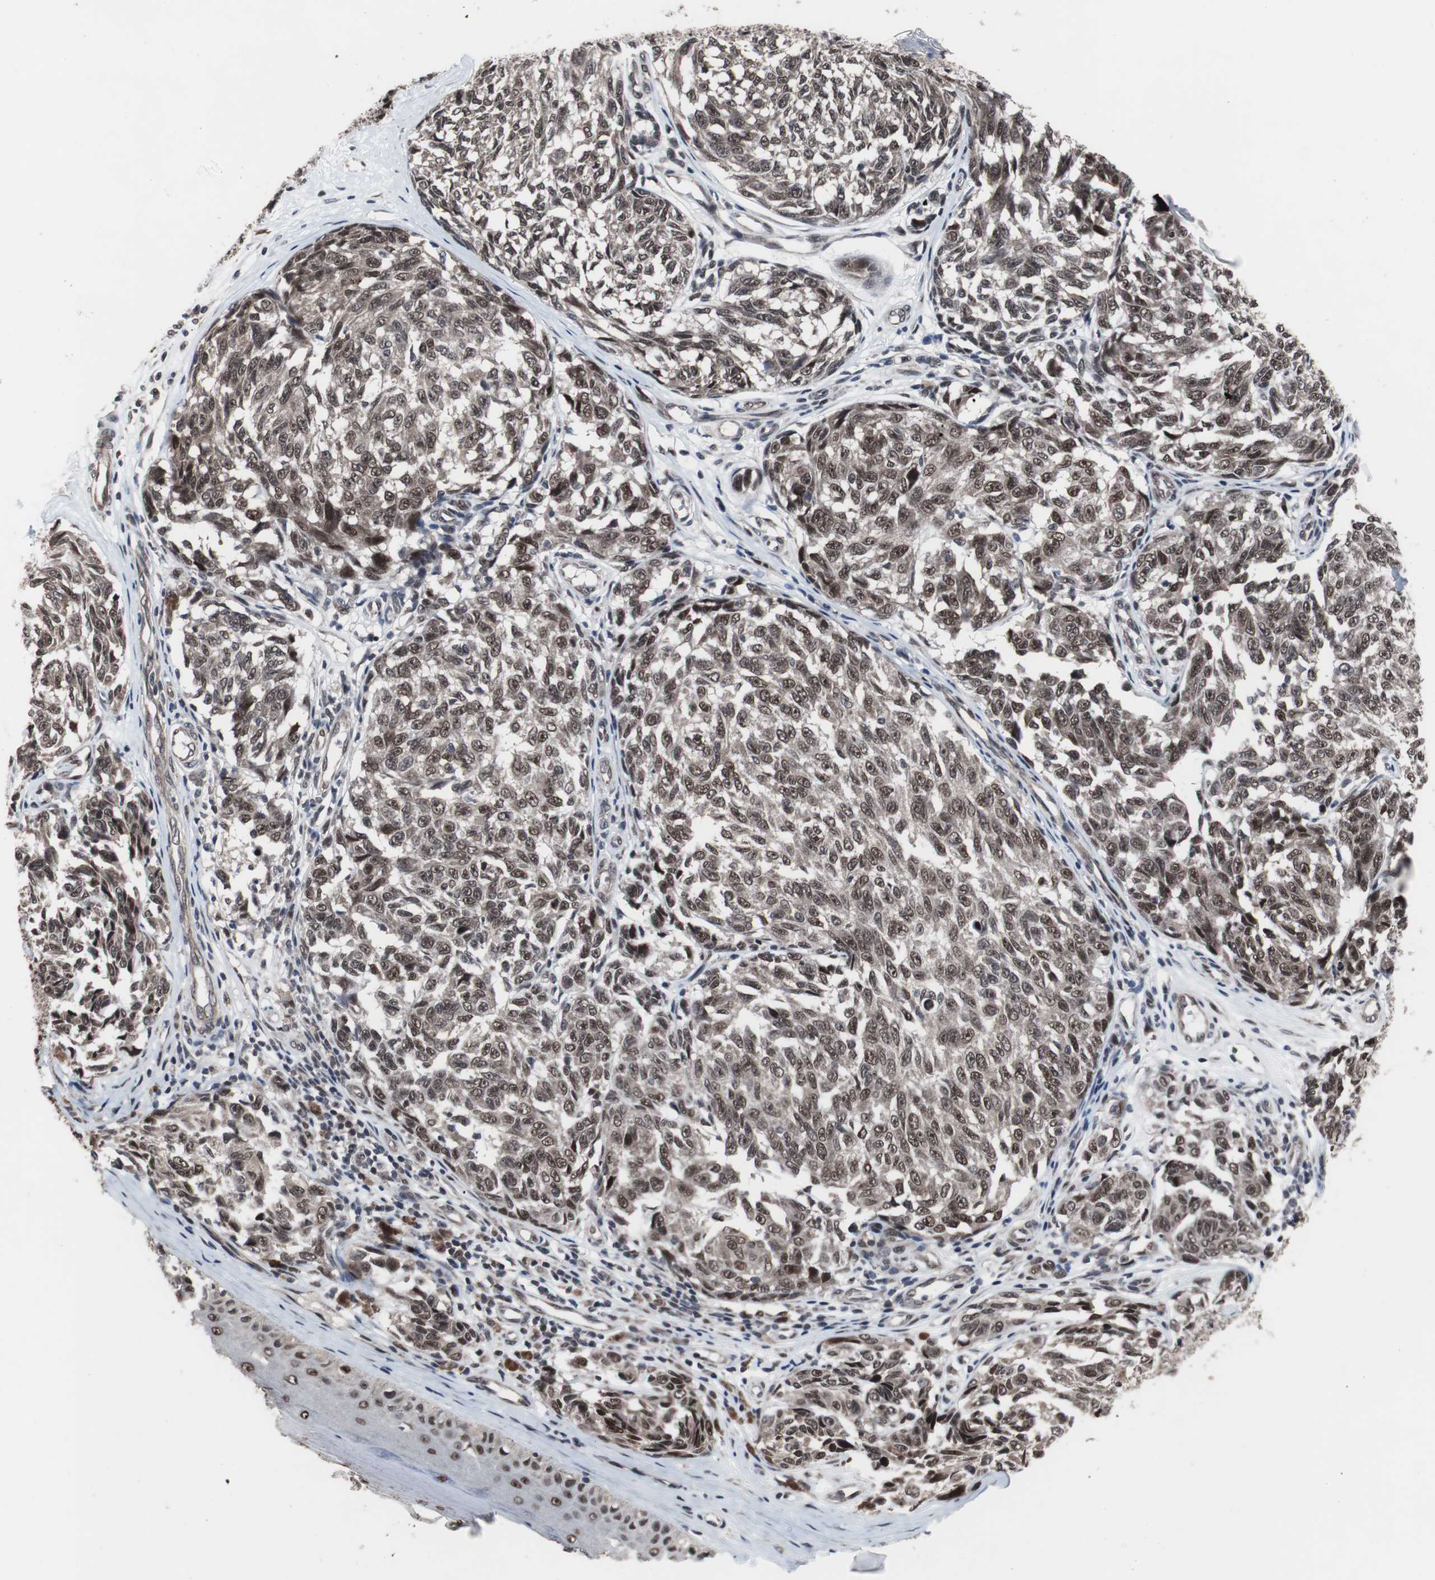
{"staining": {"intensity": "moderate", "quantity": ">75%", "location": "cytoplasmic/membranous,nuclear"}, "tissue": "melanoma", "cell_type": "Tumor cells", "image_type": "cancer", "snomed": [{"axis": "morphology", "description": "Malignant melanoma, NOS"}, {"axis": "topography", "description": "Skin"}], "caption": "Moderate cytoplasmic/membranous and nuclear staining is seen in about >75% of tumor cells in melanoma. The protein of interest is stained brown, and the nuclei are stained in blue (DAB (3,3'-diaminobenzidine) IHC with brightfield microscopy, high magnification).", "gene": "GTF2F2", "patient": {"sex": "female", "age": 64}}